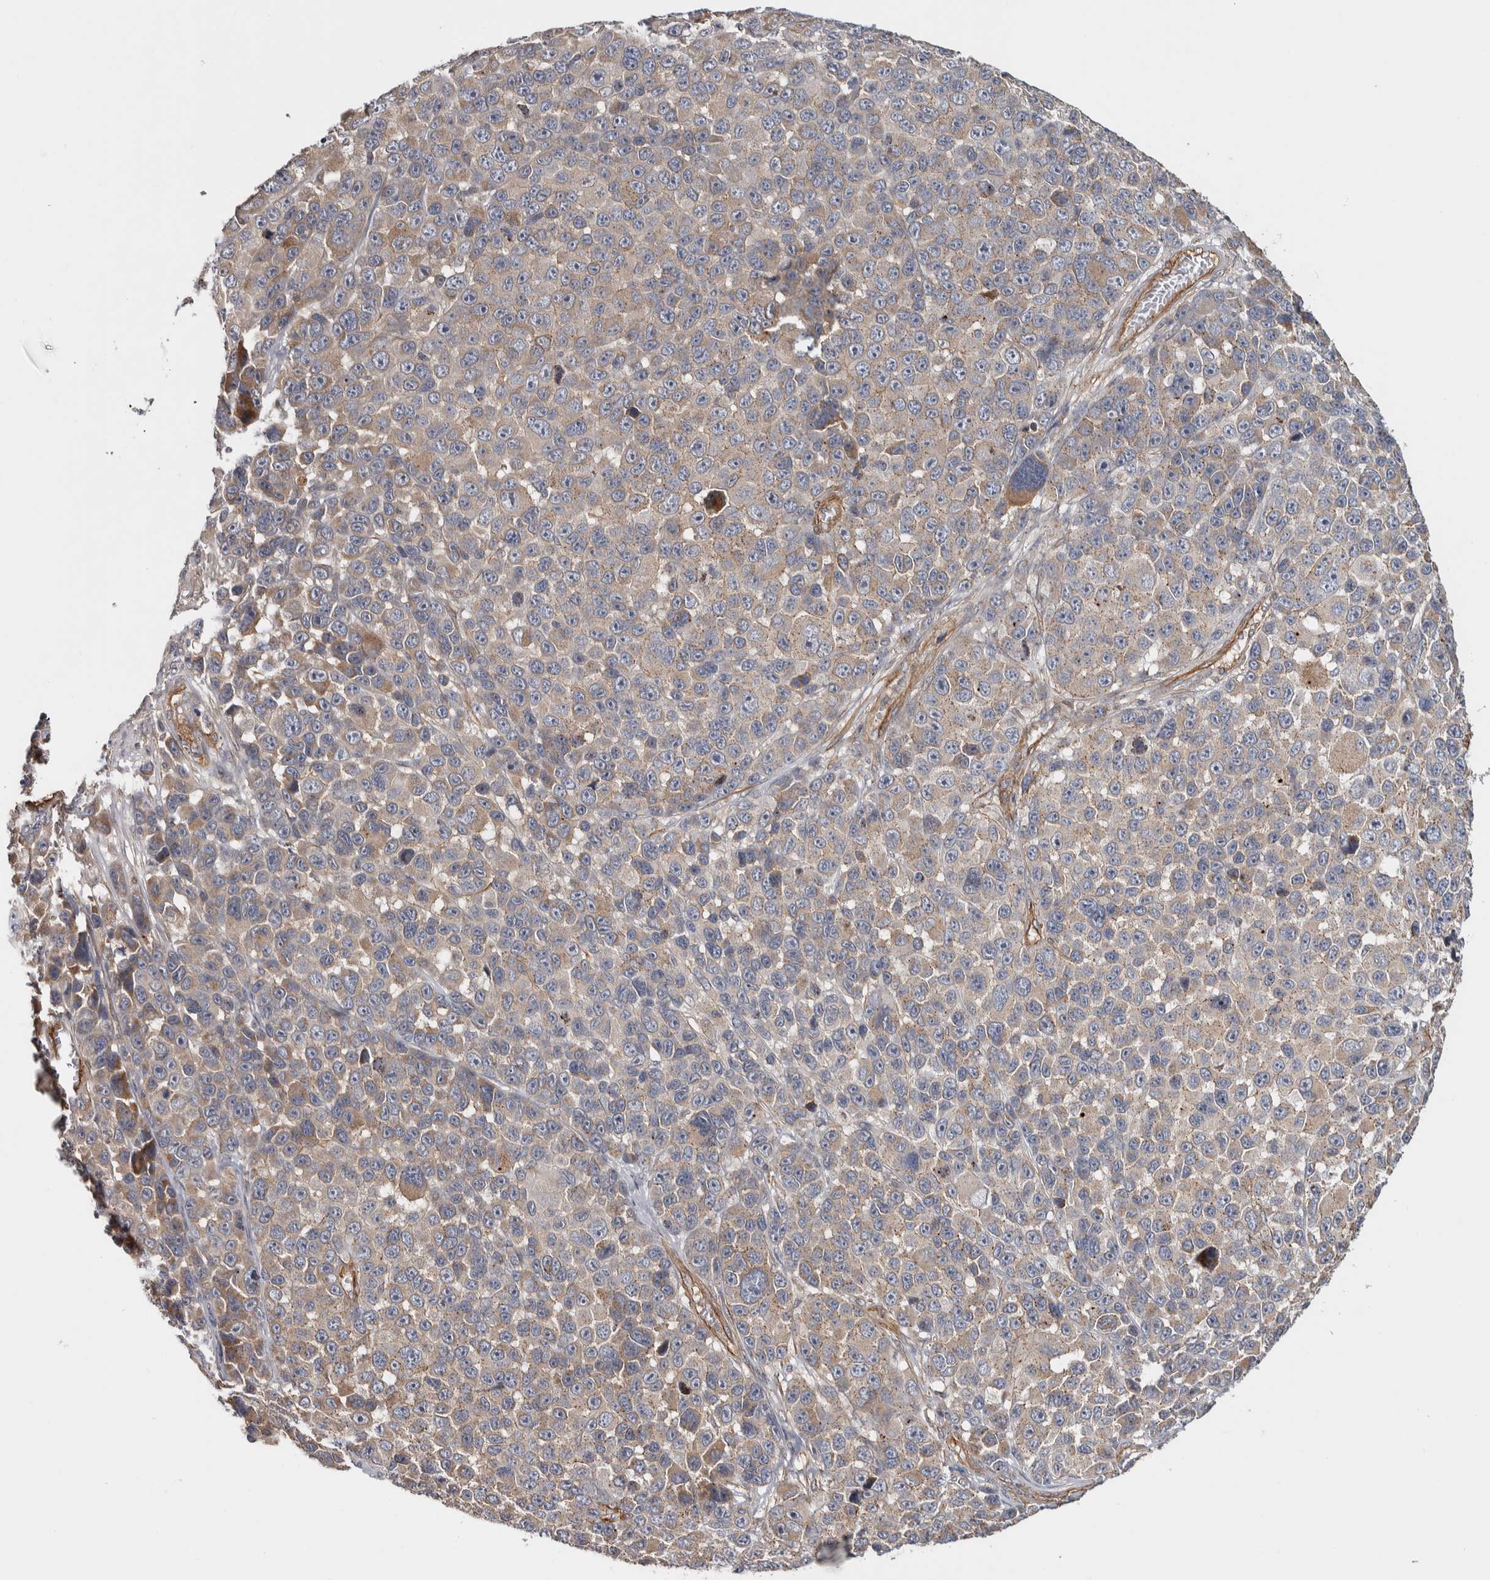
{"staining": {"intensity": "weak", "quantity": ">75%", "location": "cytoplasmic/membranous"}, "tissue": "melanoma", "cell_type": "Tumor cells", "image_type": "cancer", "snomed": [{"axis": "morphology", "description": "Malignant melanoma, NOS"}, {"axis": "topography", "description": "Skin"}], "caption": "This is a micrograph of immunohistochemistry staining of malignant melanoma, which shows weak expression in the cytoplasmic/membranous of tumor cells.", "gene": "CHMP4C", "patient": {"sex": "male", "age": 53}}